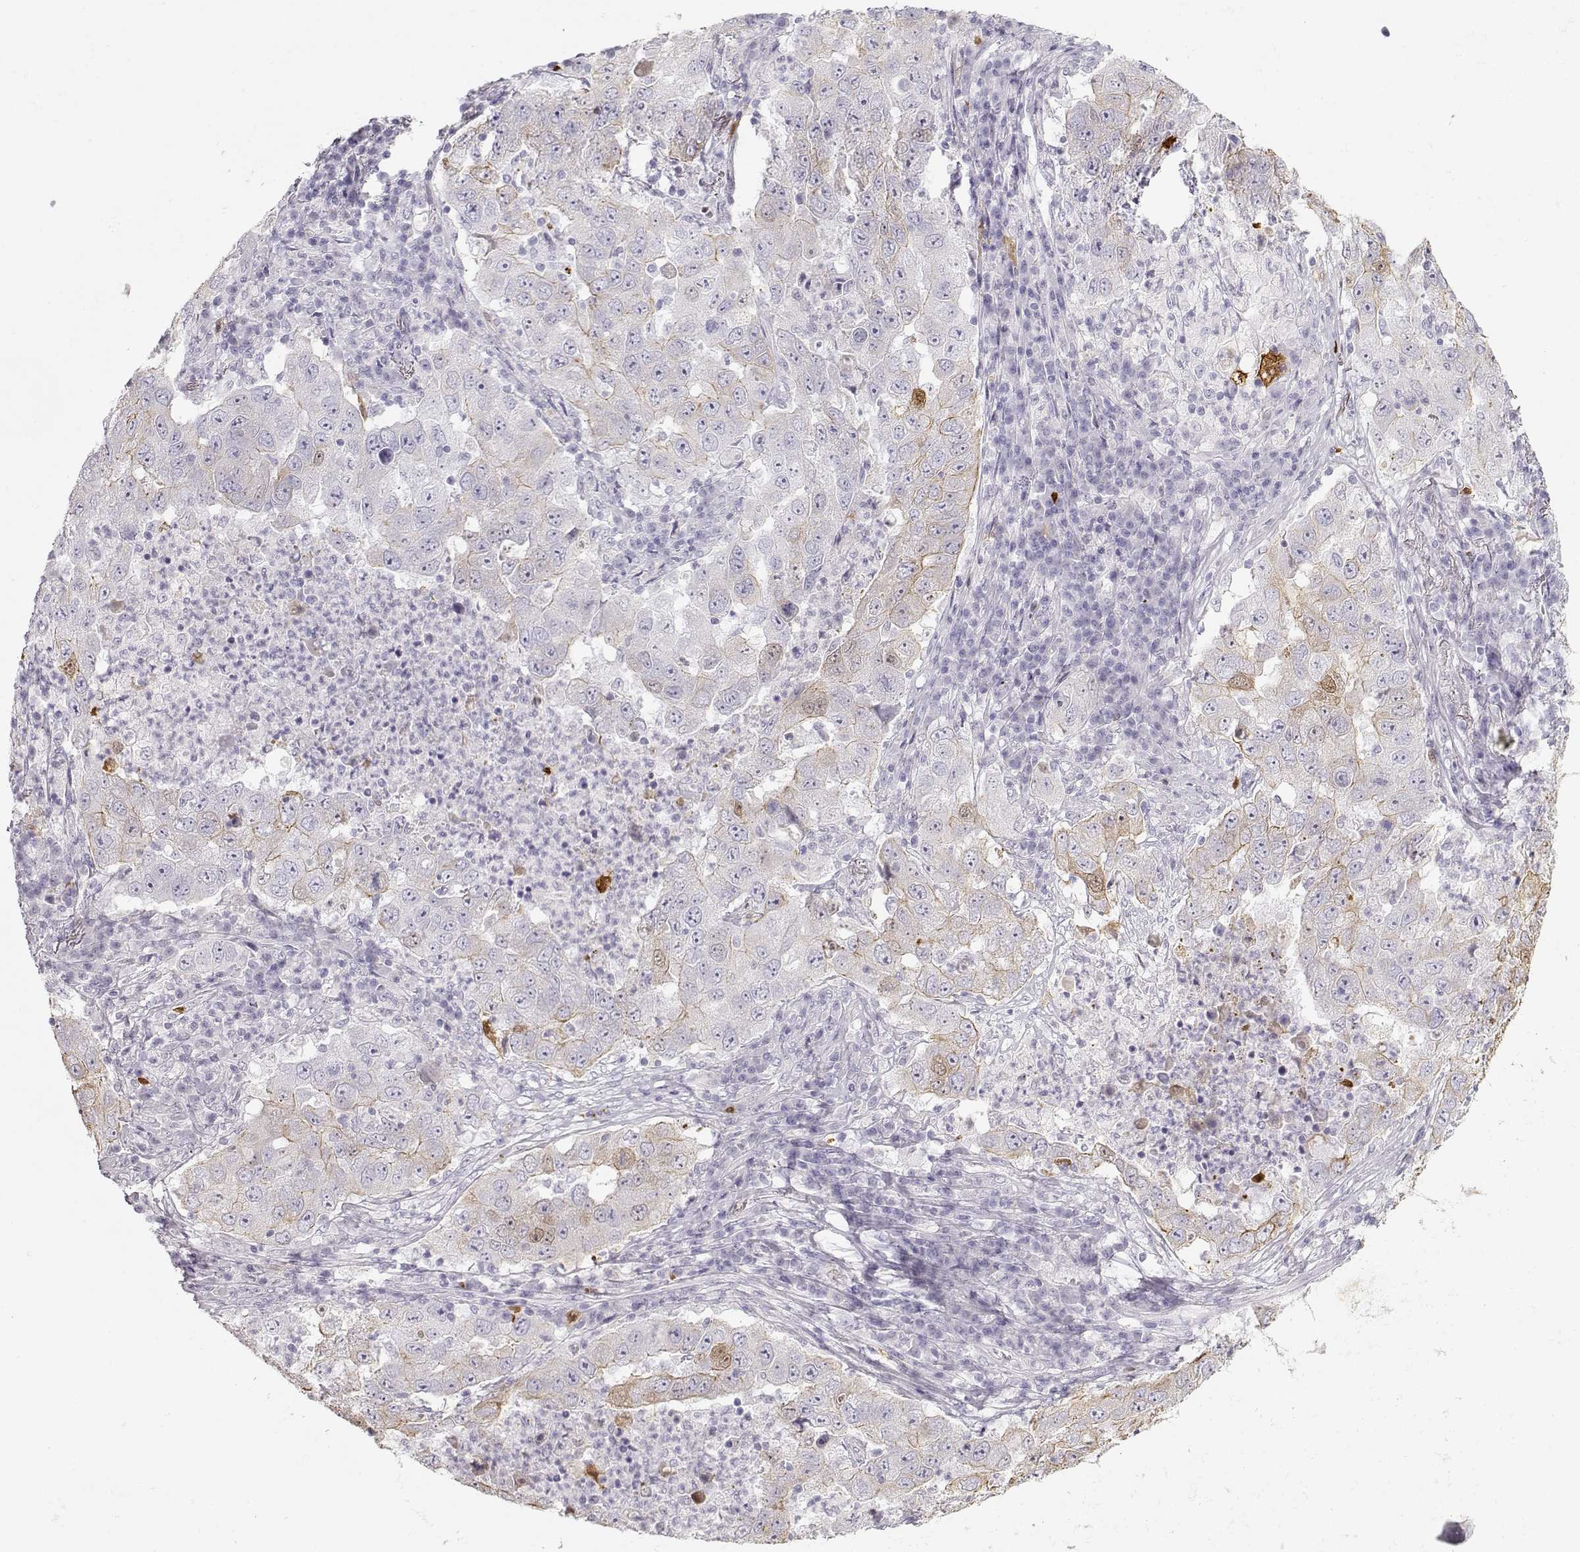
{"staining": {"intensity": "weak", "quantity": "<25%", "location": "cytoplasmic/membranous"}, "tissue": "lung cancer", "cell_type": "Tumor cells", "image_type": "cancer", "snomed": [{"axis": "morphology", "description": "Adenocarcinoma, NOS"}, {"axis": "topography", "description": "Lung"}], "caption": "Tumor cells are negative for protein expression in human lung cancer. (DAB immunohistochemistry (IHC) with hematoxylin counter stain).", "gene": "S100B", "patient": {"sex": "male", "age": 73}}